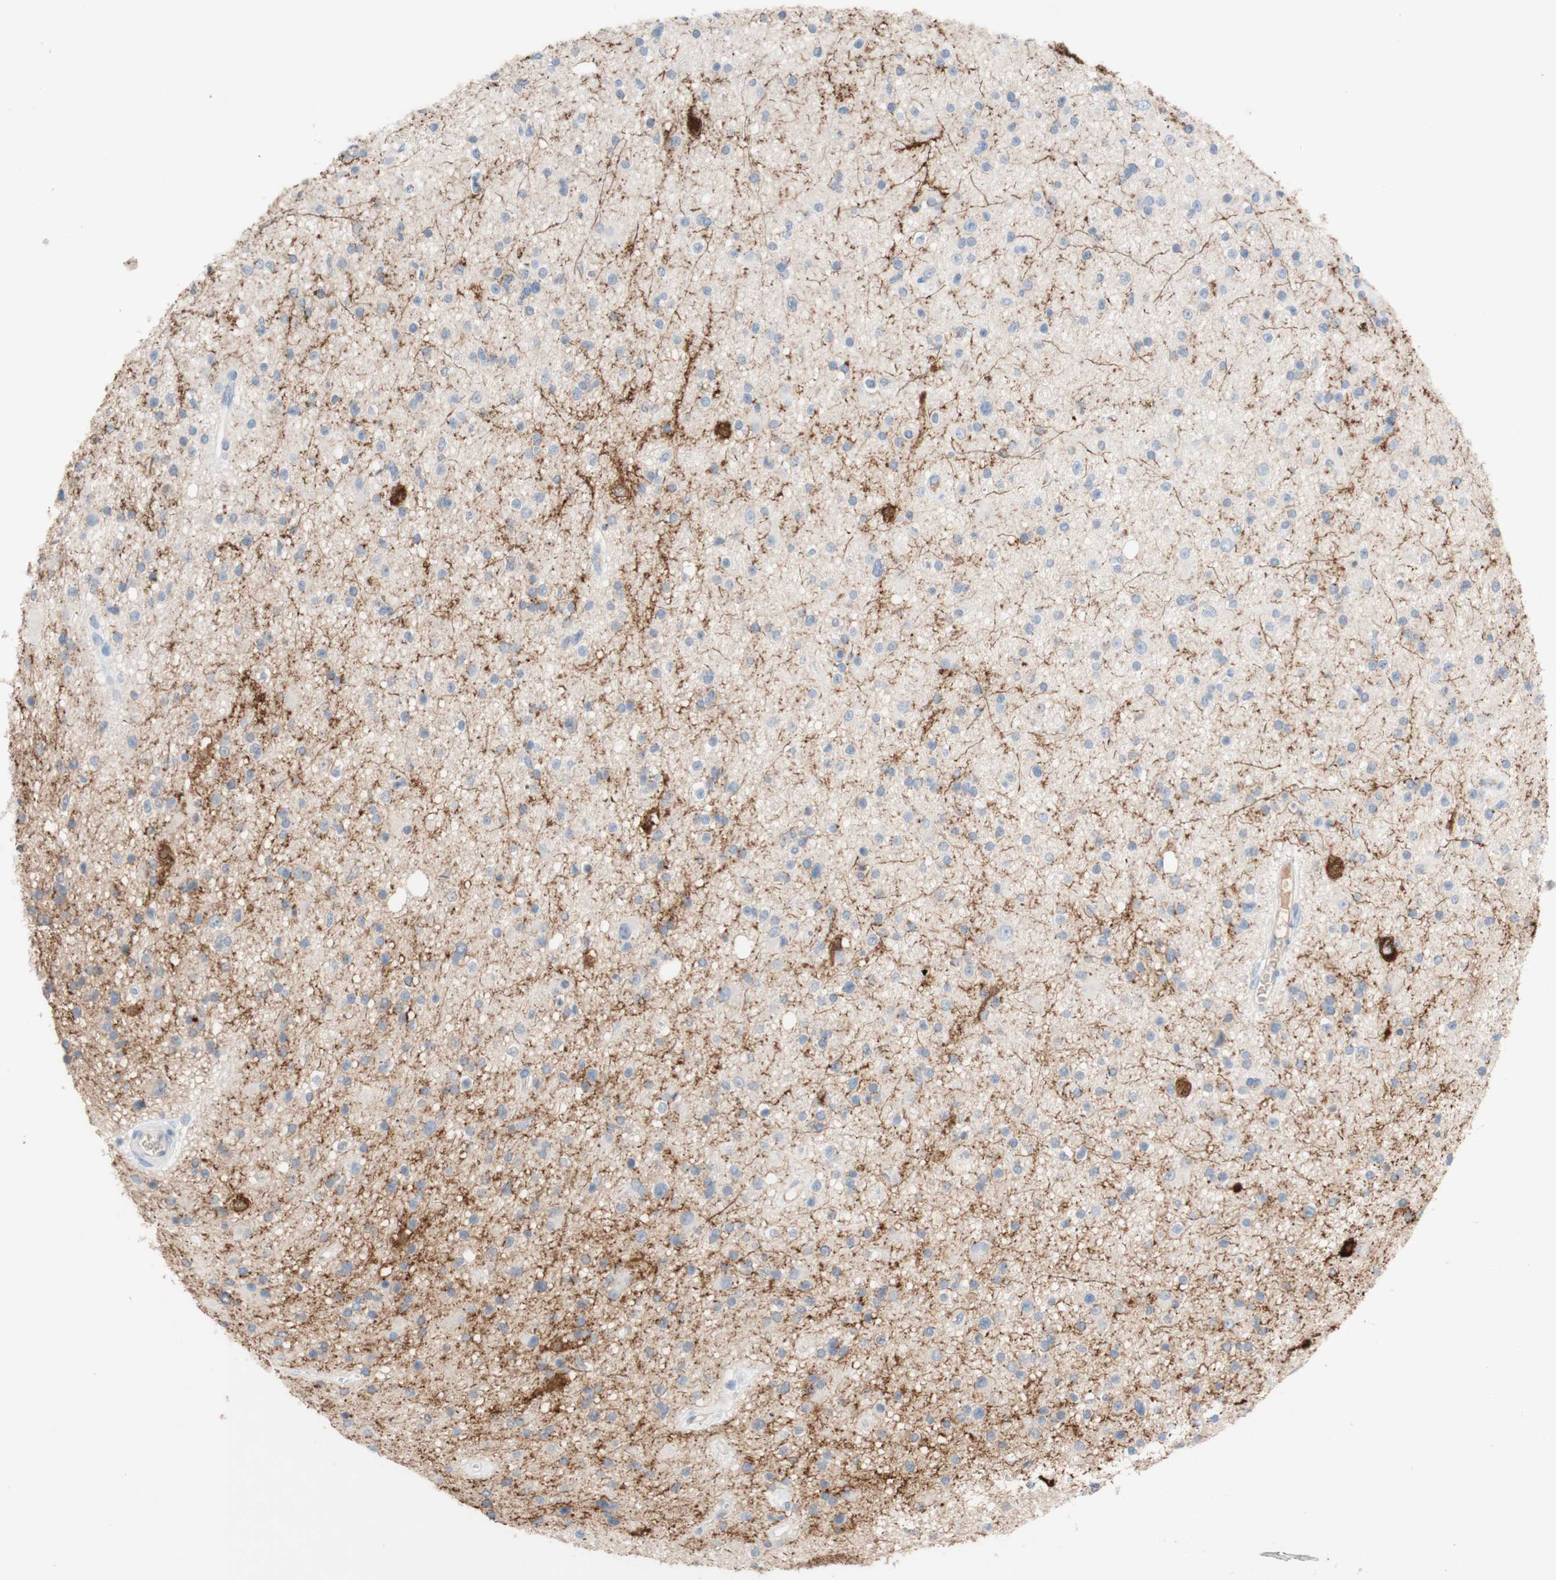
{"staining": {"intensity": "negative", "quantity": "none", "location": "none"}, "tissue": "glioma", "cell_type": "Tumor cells", "image_type": "cancer", "snomed": [{"axis": "morphology", "description": "Glioma, malignant, High grade"}, {"axis": "topography", "description": "Brain"}], "caption": "Immunohistochemistry photomicrograph of neoplastic tissue: malignant glioma (high-grade) stained with DAB (3,3'-diaminobenzidine) displays no significant protein expression in tumor cells.", "gene": "PACSIN1", "patient": {"sex": "male", "age": 33}}